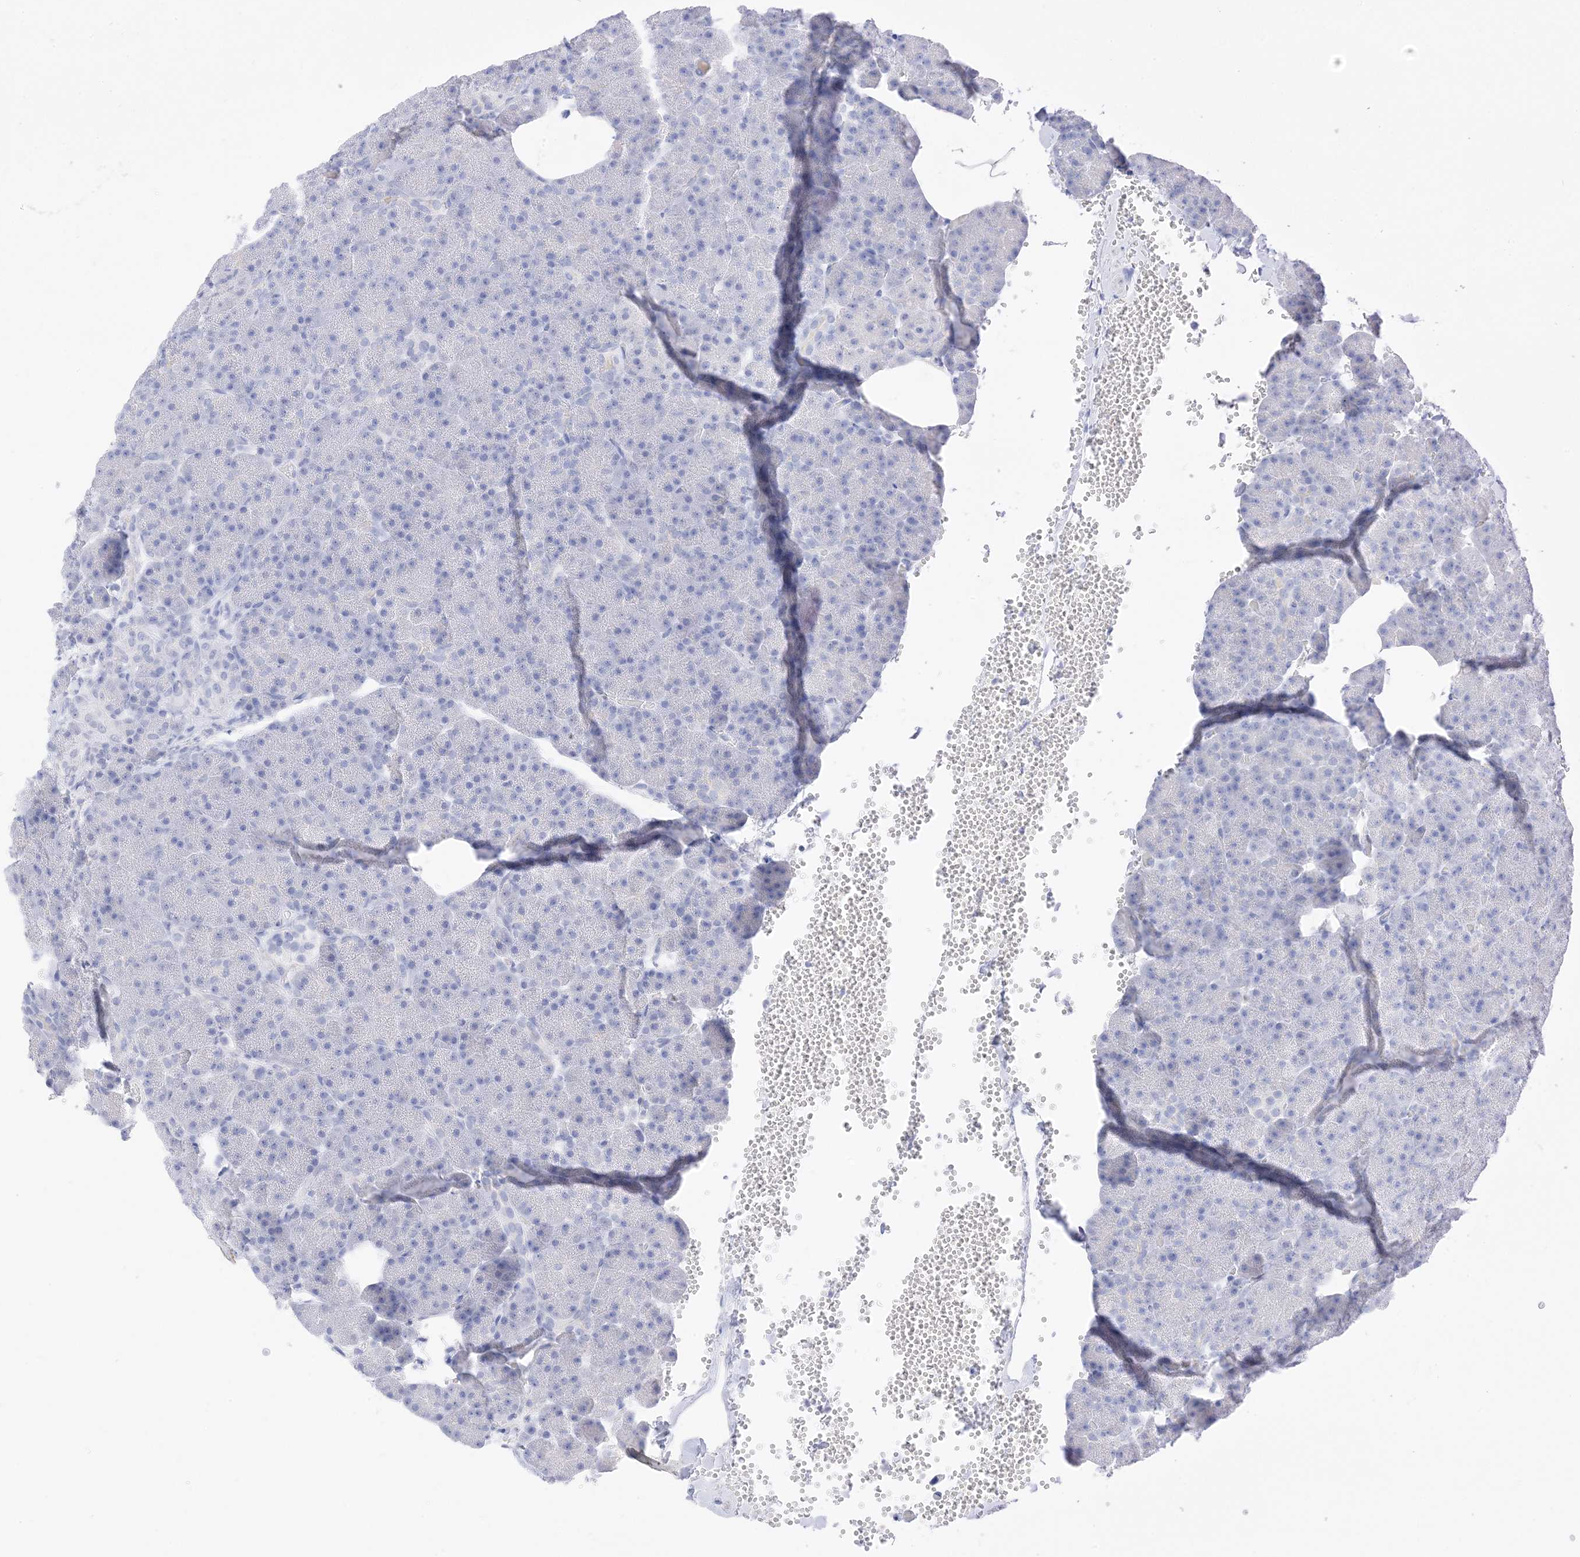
{"staining": {"intensity": "negative", "quantity": "none", "location": "none"}, "tissue": "pancreas", "cell_type": "Exocrine glandular cells", "image_type": "normal", "snomed": [{"axis": "morphology", "description": "Normal tissue, NOS"}, {"axis": "morphology", "description": "Carcinoid, malignant, NOS"}, {"axis": "topography", "description": "Pancreas"}], "caption": "A high-resolution photomicrograph shows immunohistochemistry staining of unremarkable pancreas, which displays no significant positivity in exocrine glandular cells.", "gene": "MUC17", "patient": {"sex": "female", "age": 35}}